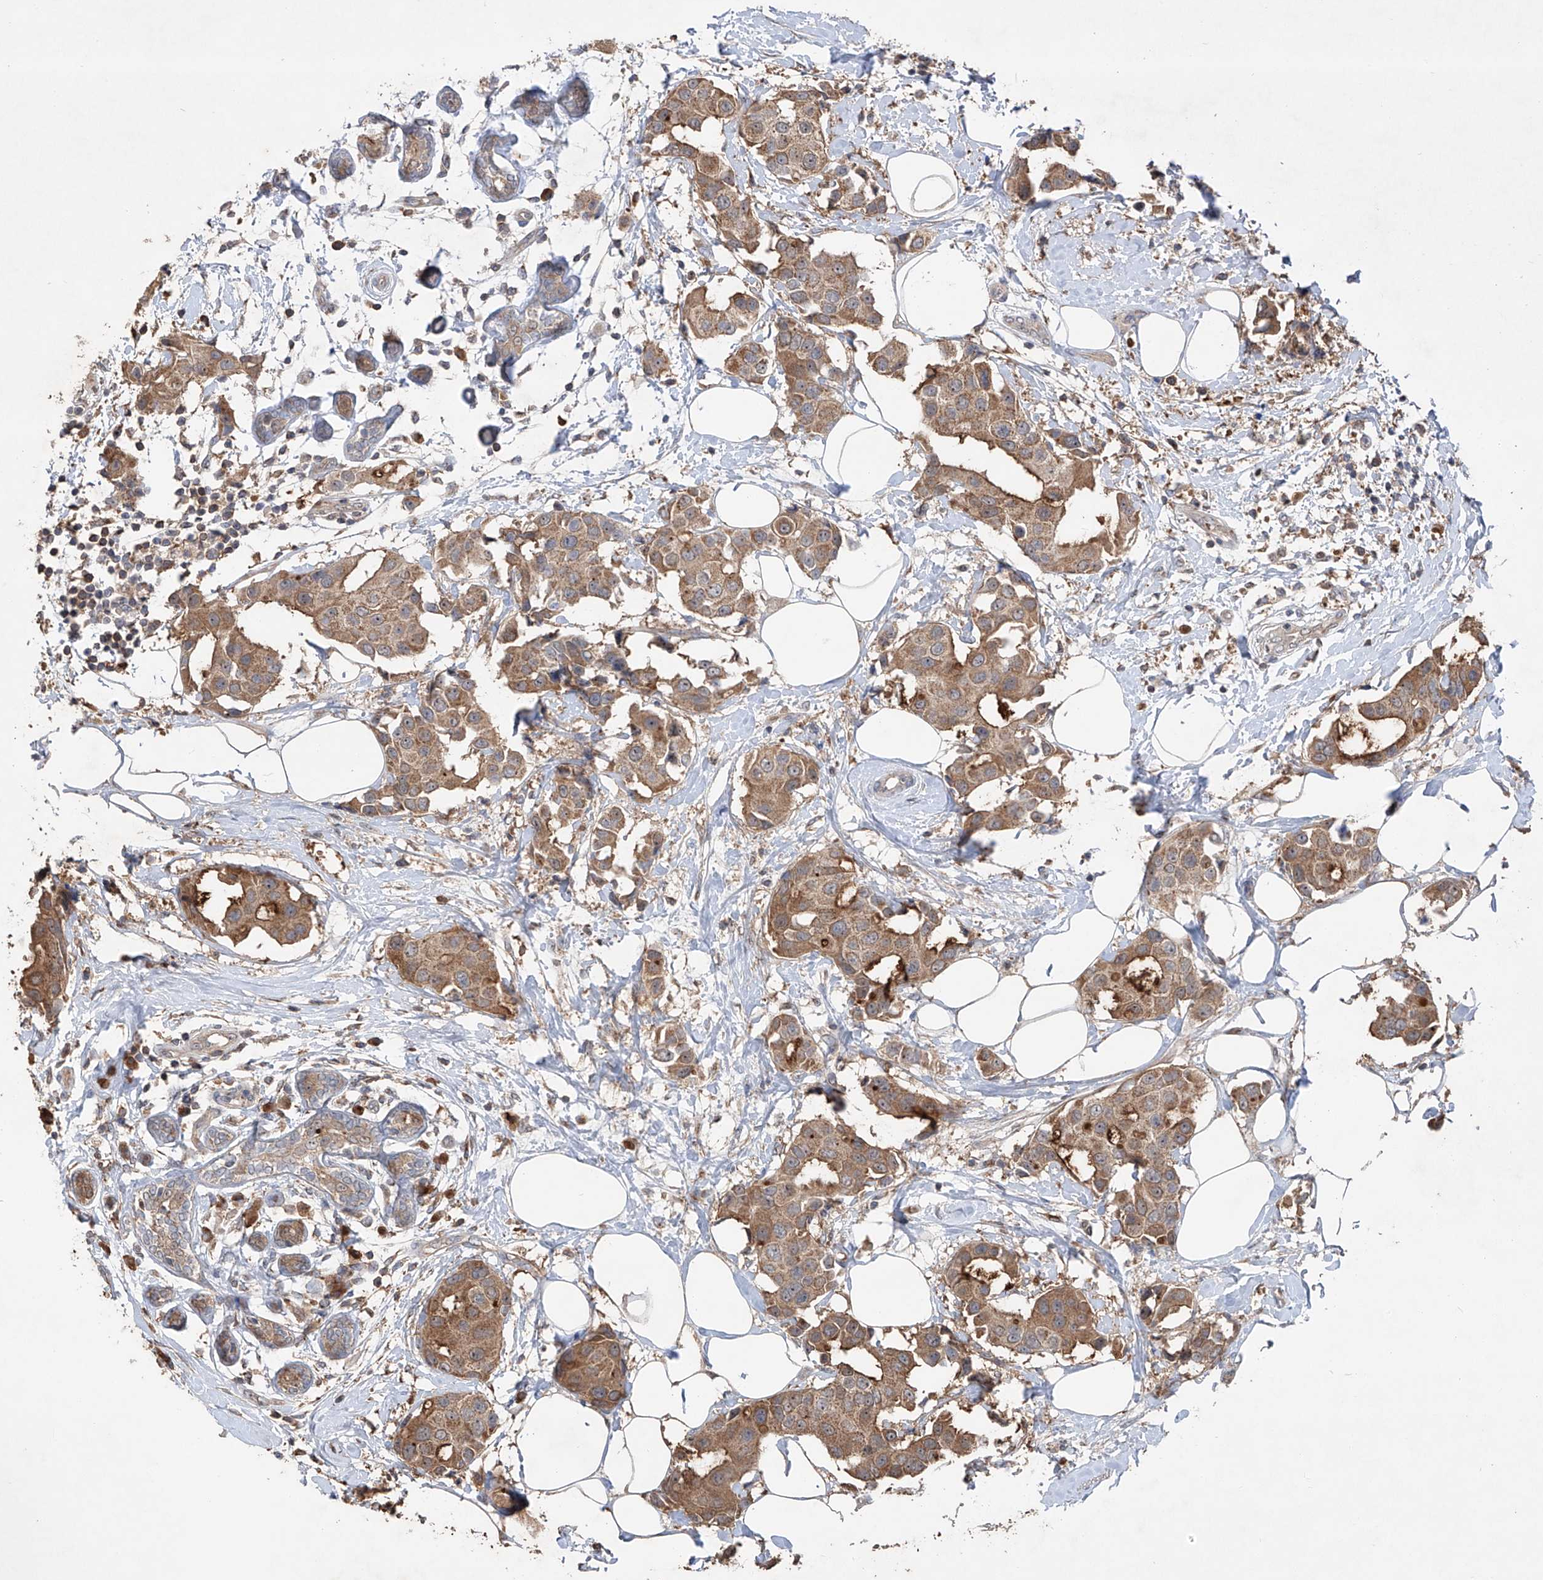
{"staining": {"intensity": "moderate", "quantity": ">75%", "location": "cytoplasmic/membranous"}, "tissue": "breast cancer", "cell_type": "Tumor cells", "image_type": "cancer", "snomed": [{"axis": "morphology", "description": "Normal tissue, NOS"}, {"axis": "morphology", "description": "Duct carcinoma"}, {"axis": "topography", "description": "Breast"}], "caption": "About >75% of tumor cells in breast invasive ductal carcinoma reveal moderate cytoplasmic/membranous protein staining as visualized by brown immunohistochemical staining.", "gene": "EDN1", "patient": {"sex": "female", "age": 39}}